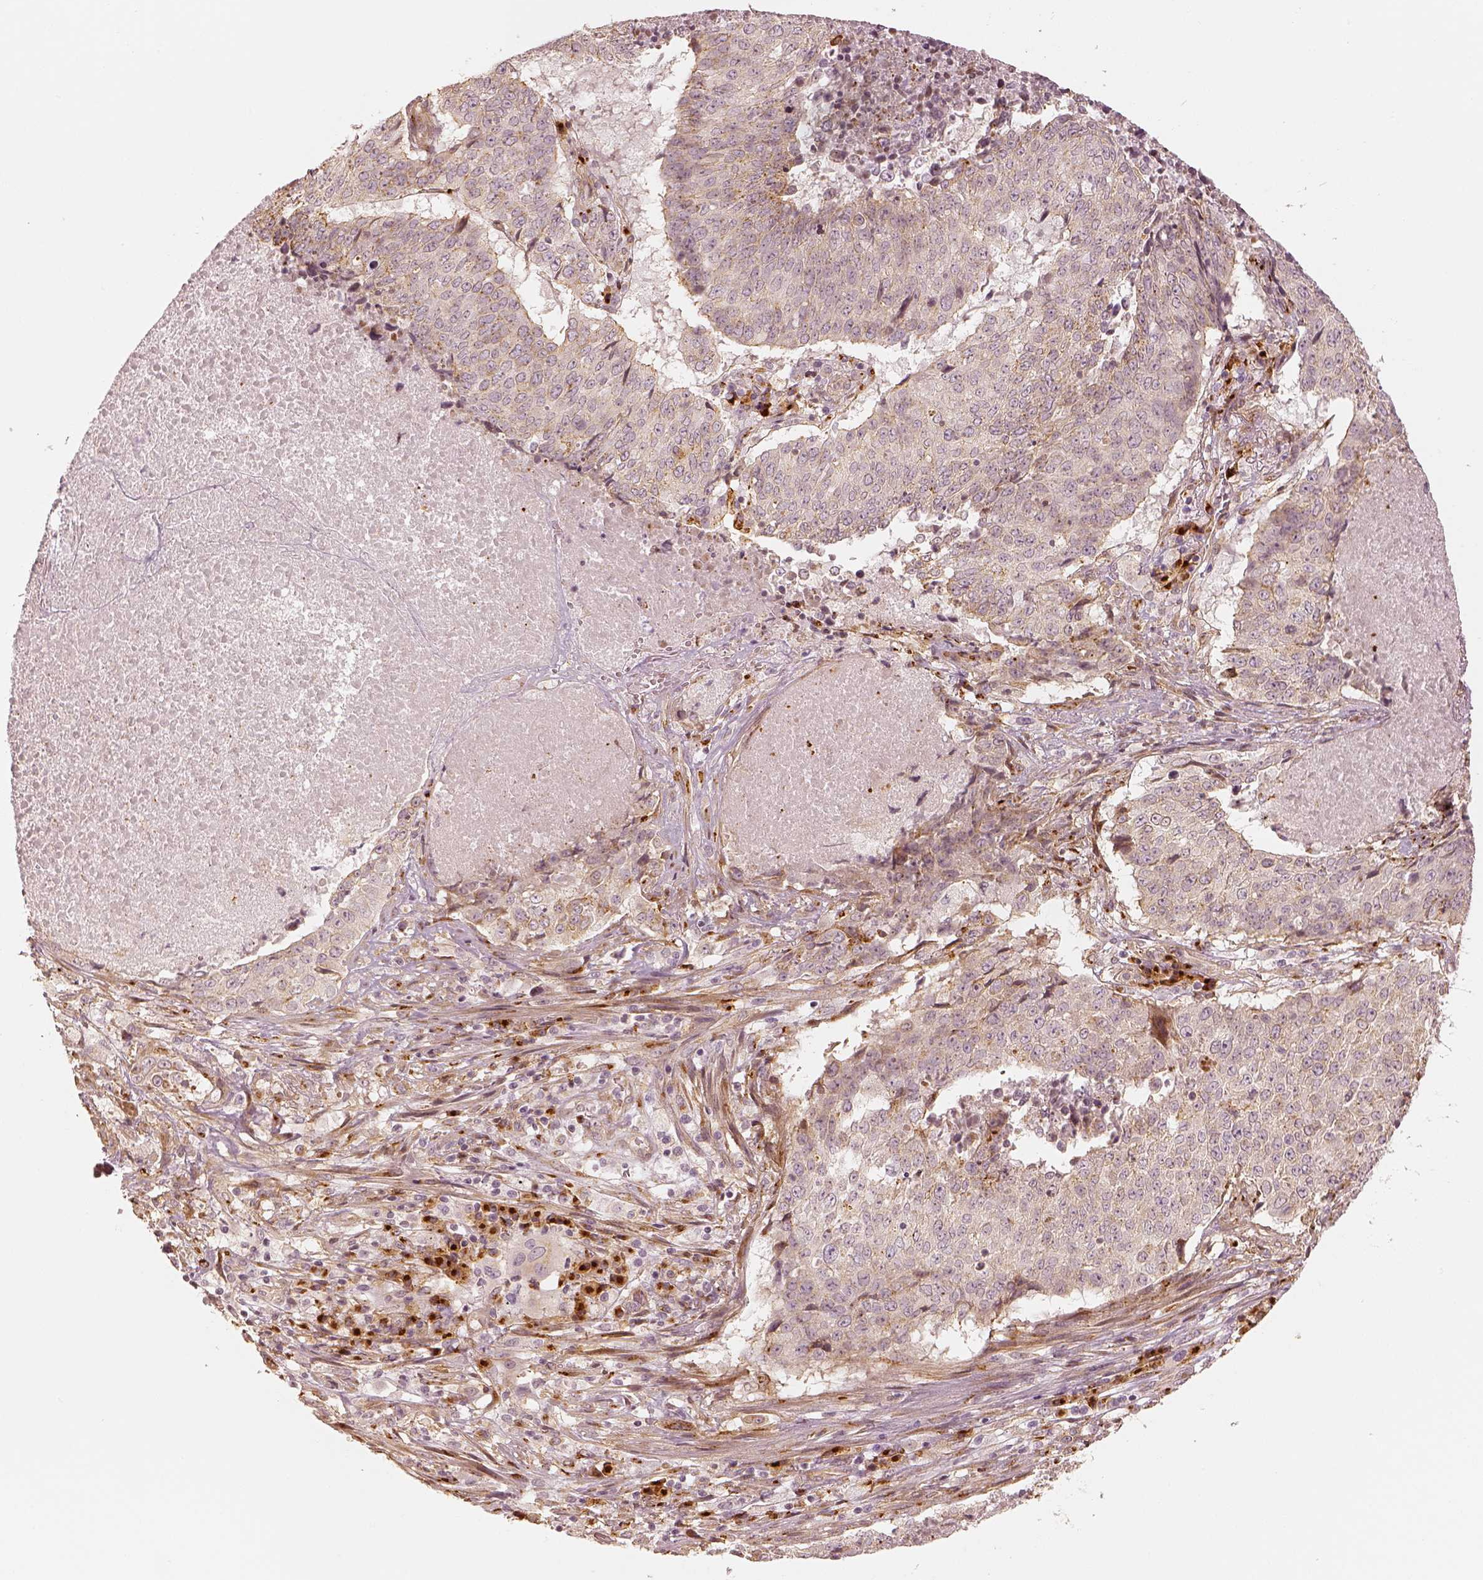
{"staining": {"intensity": "negative", "quantity": "none", "location": "none"}, "tissue": "lung cancer", "cell_type": "Tumor cells", "image_type": "cancer", "snomed": [{"axis": "morphology", "description": "Normal tissue, NOS"}, {"axis": "morphology", "description": "Squamous cell carcinoma, NOS"}, {"axis": "topography", "description": "Bronchus"}, {"axis": "topography", "description": "Lung"}], "caption": "High magnification brightfield microscopy of lung cancer (squamous cell carcinoma) stained with DAB (3,3'-diaminobenzidine) (brown) and counterstained with hematoxylin (blue): tumor cells show no significant staining.", "gene": "GORASP2", "patient": {"sex": "male", "age": 64}}